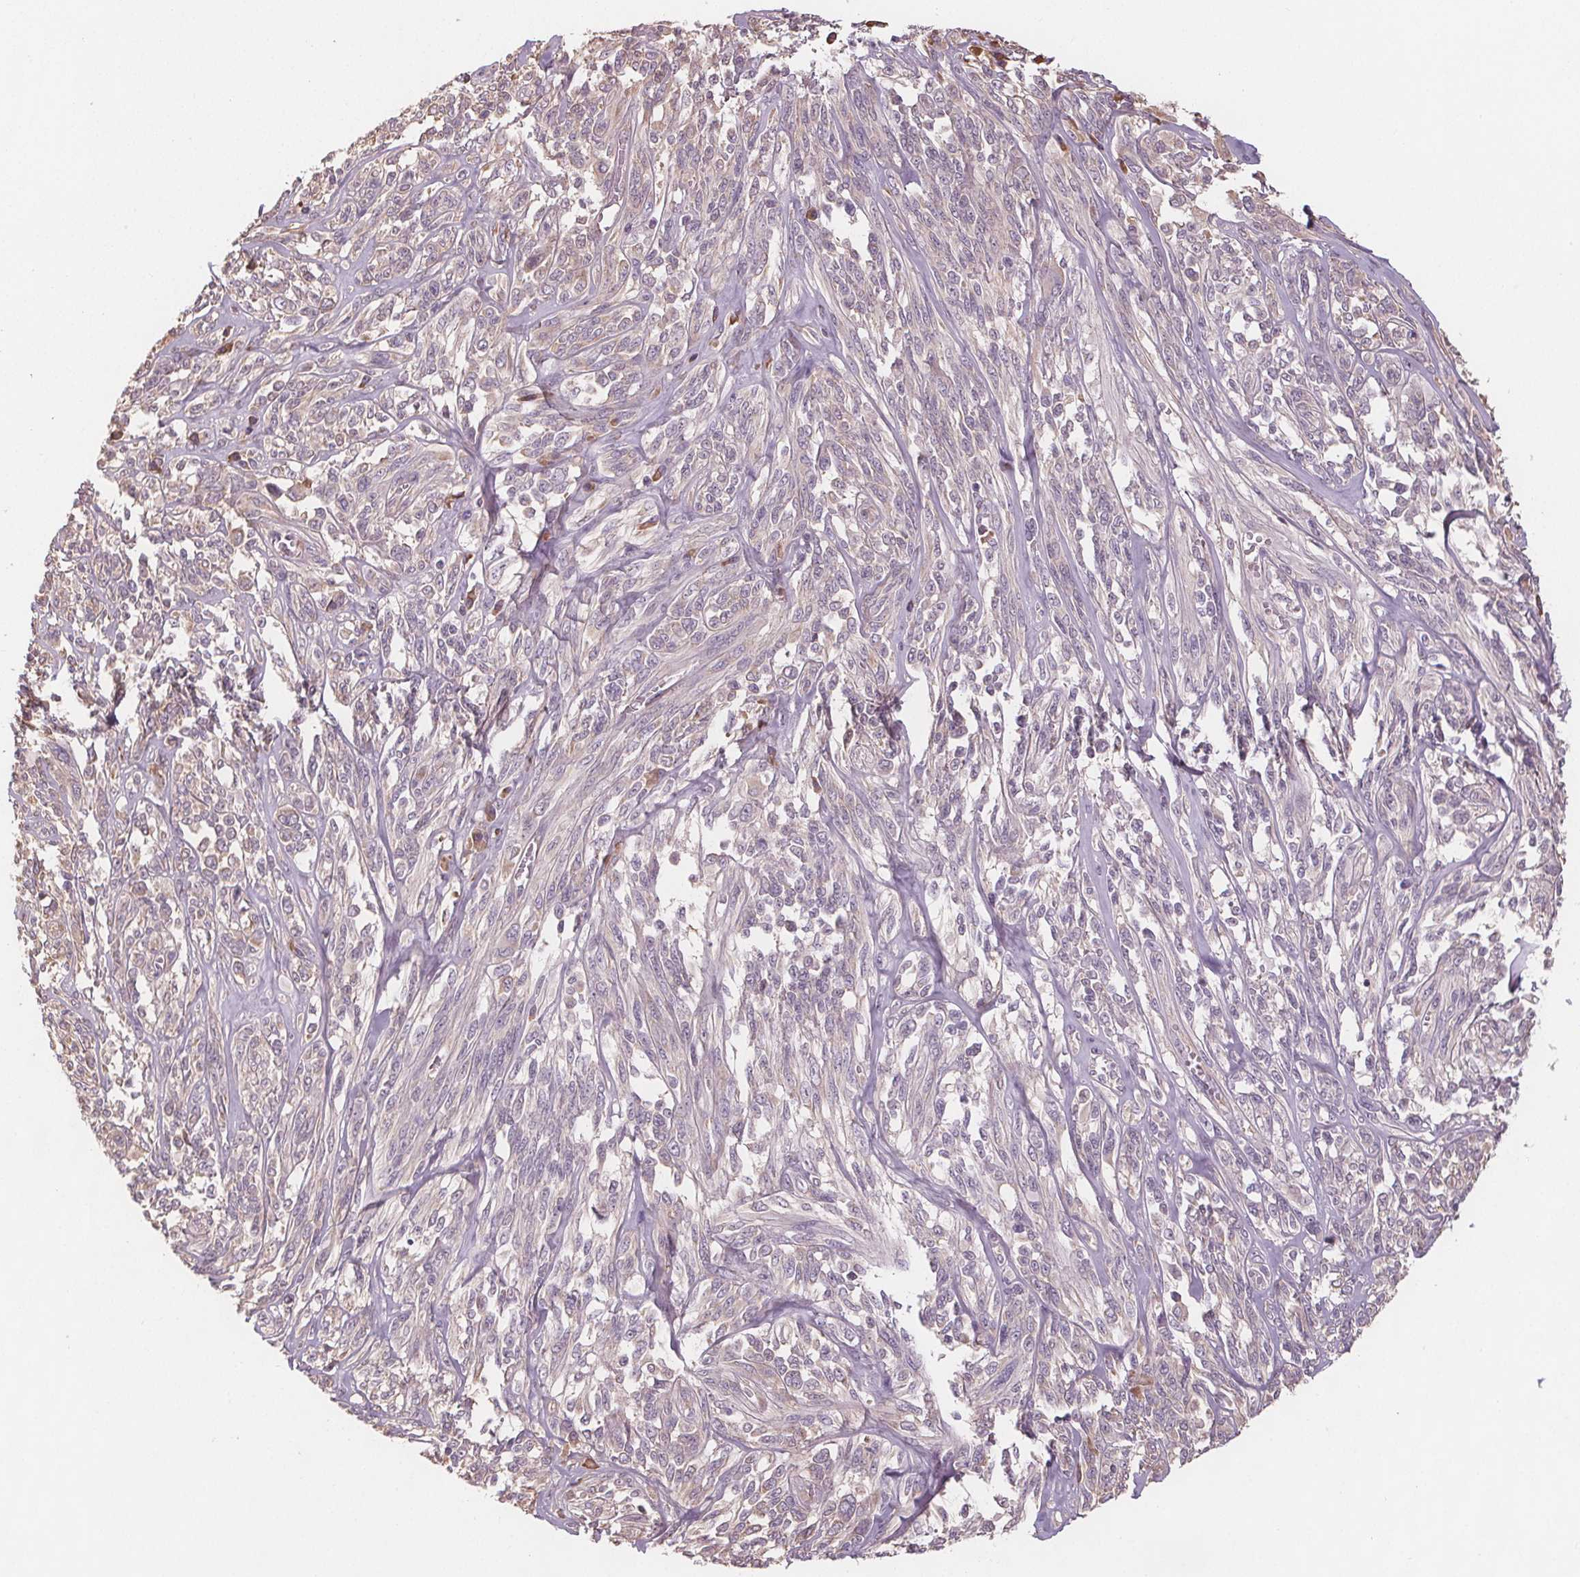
{"staining": {"intensity": "negative", "quantity": "none", "location": "none"}, "tissue": "melanoma", "cell_type": "Tumor cells", "image_type": "cancer", "snomed": [{"axis": "morphology", "description": "Malignant melanoma, NOS"}, {"axis": "topography", "description": "Skin"}], "caption": "A high-resolution histopathology image shows immunohistochemistry (IHC) staining of malignant melanoma, which reveals no significant expression in tumor cells. (IHC, brightfield microscopy, high magnification).", "gene": "TMEM80", "patient": {"sex": "female", "age": 91}}